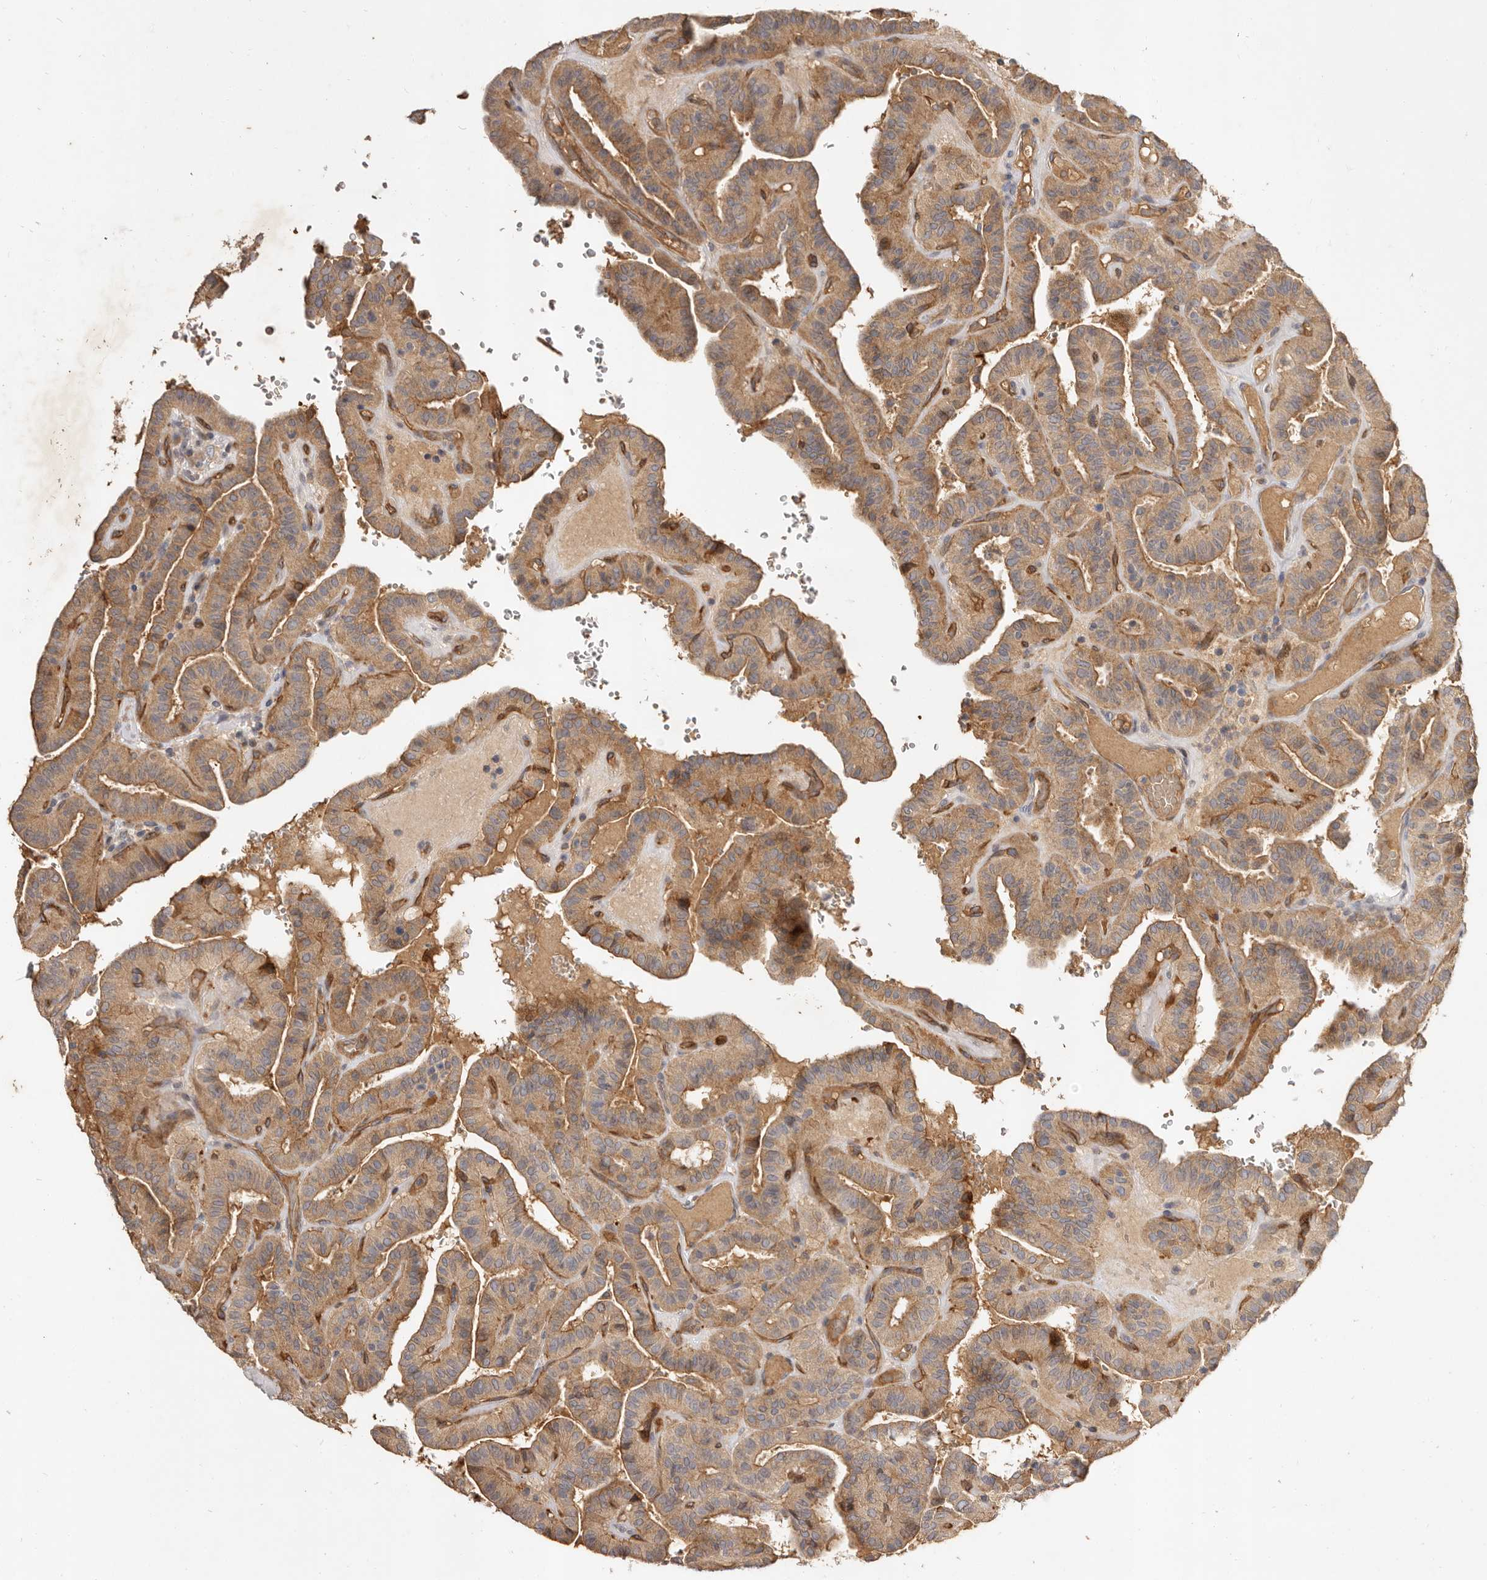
{"staining": {"intensity": "moderate", "quantity": ">75%", "location": "cytoplasmic/membranous"}, "tissue": "thyroid cancer", "cell_type": "Tumor cells", "image_type": "cancer", "snomed": [{"axis": "morphology", "description": "Papillary adenocarcinoma, NOS"}, {"axis": "topography", "description": "Thyroid gland"}], "caption": "A medium amount of moderate cytoplasmic/membranous expression is seen in approximately >75% of tumor cells in papillary adenocarcinoma (thyroid) tissue.", "gene": "ADAMTS9", "patient": {"sex": "male", "age": 77}}